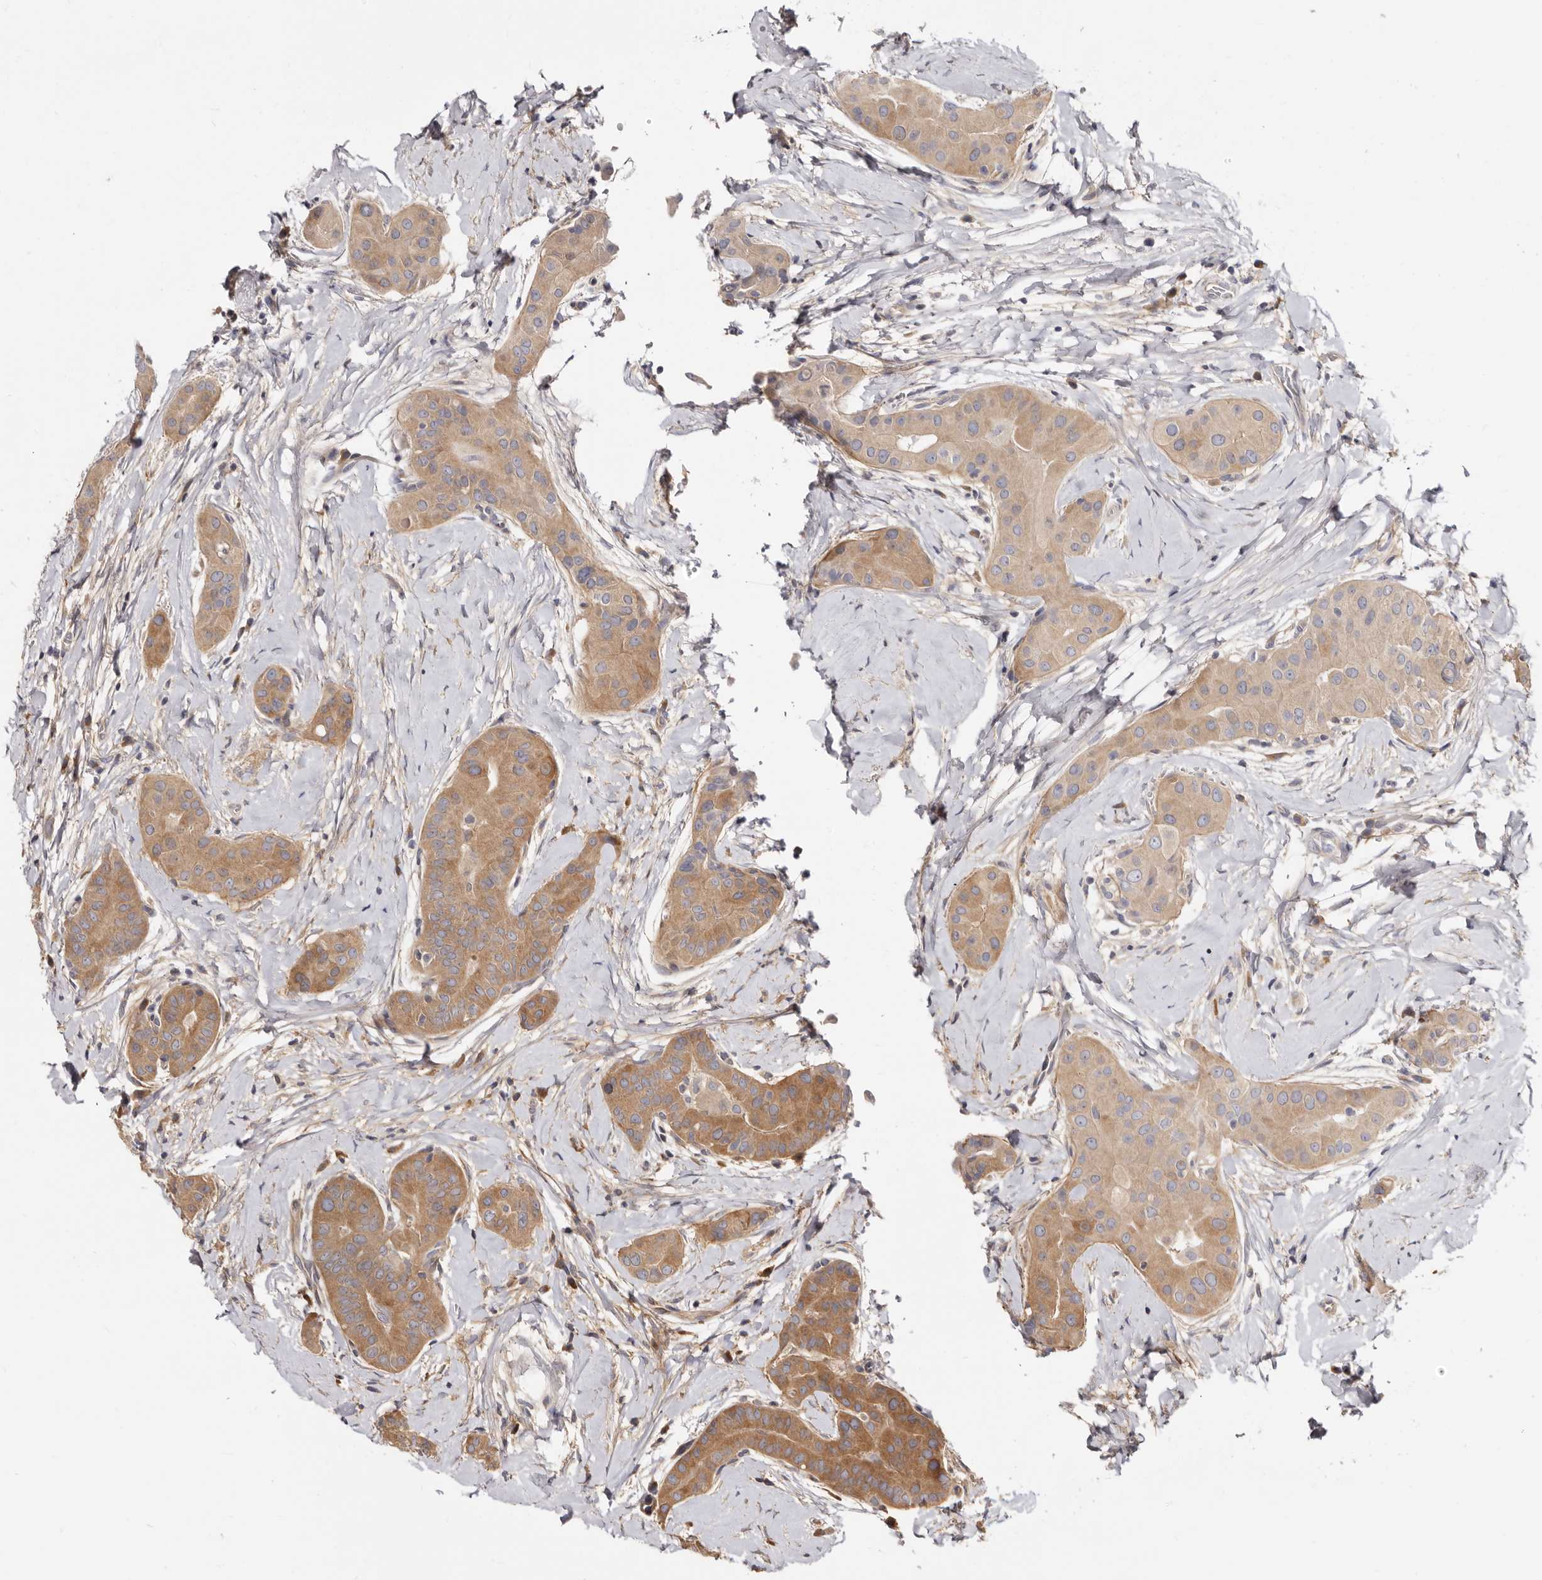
{"staining": {"intensity": "moderate", "quantity": ">75%", "location": "cytoplasmic/membranous"}, "tissue": "thyroid cancer", "cell_type": "Tumor cells", "image_type": "cancer", "snomed": [{"axis": "morphology", "description": "Papillary adenocarcinoma, NOS"}, {"axis": "topography", "description": "Thyroid gland"}], "caption": "Thyroid papillary adenocarcinoma stained with a protein marker demonstrates moderate staining in tumor cells.", "gene": "ADAMTS20", "patient": {"sex": "male", "age": 33}}